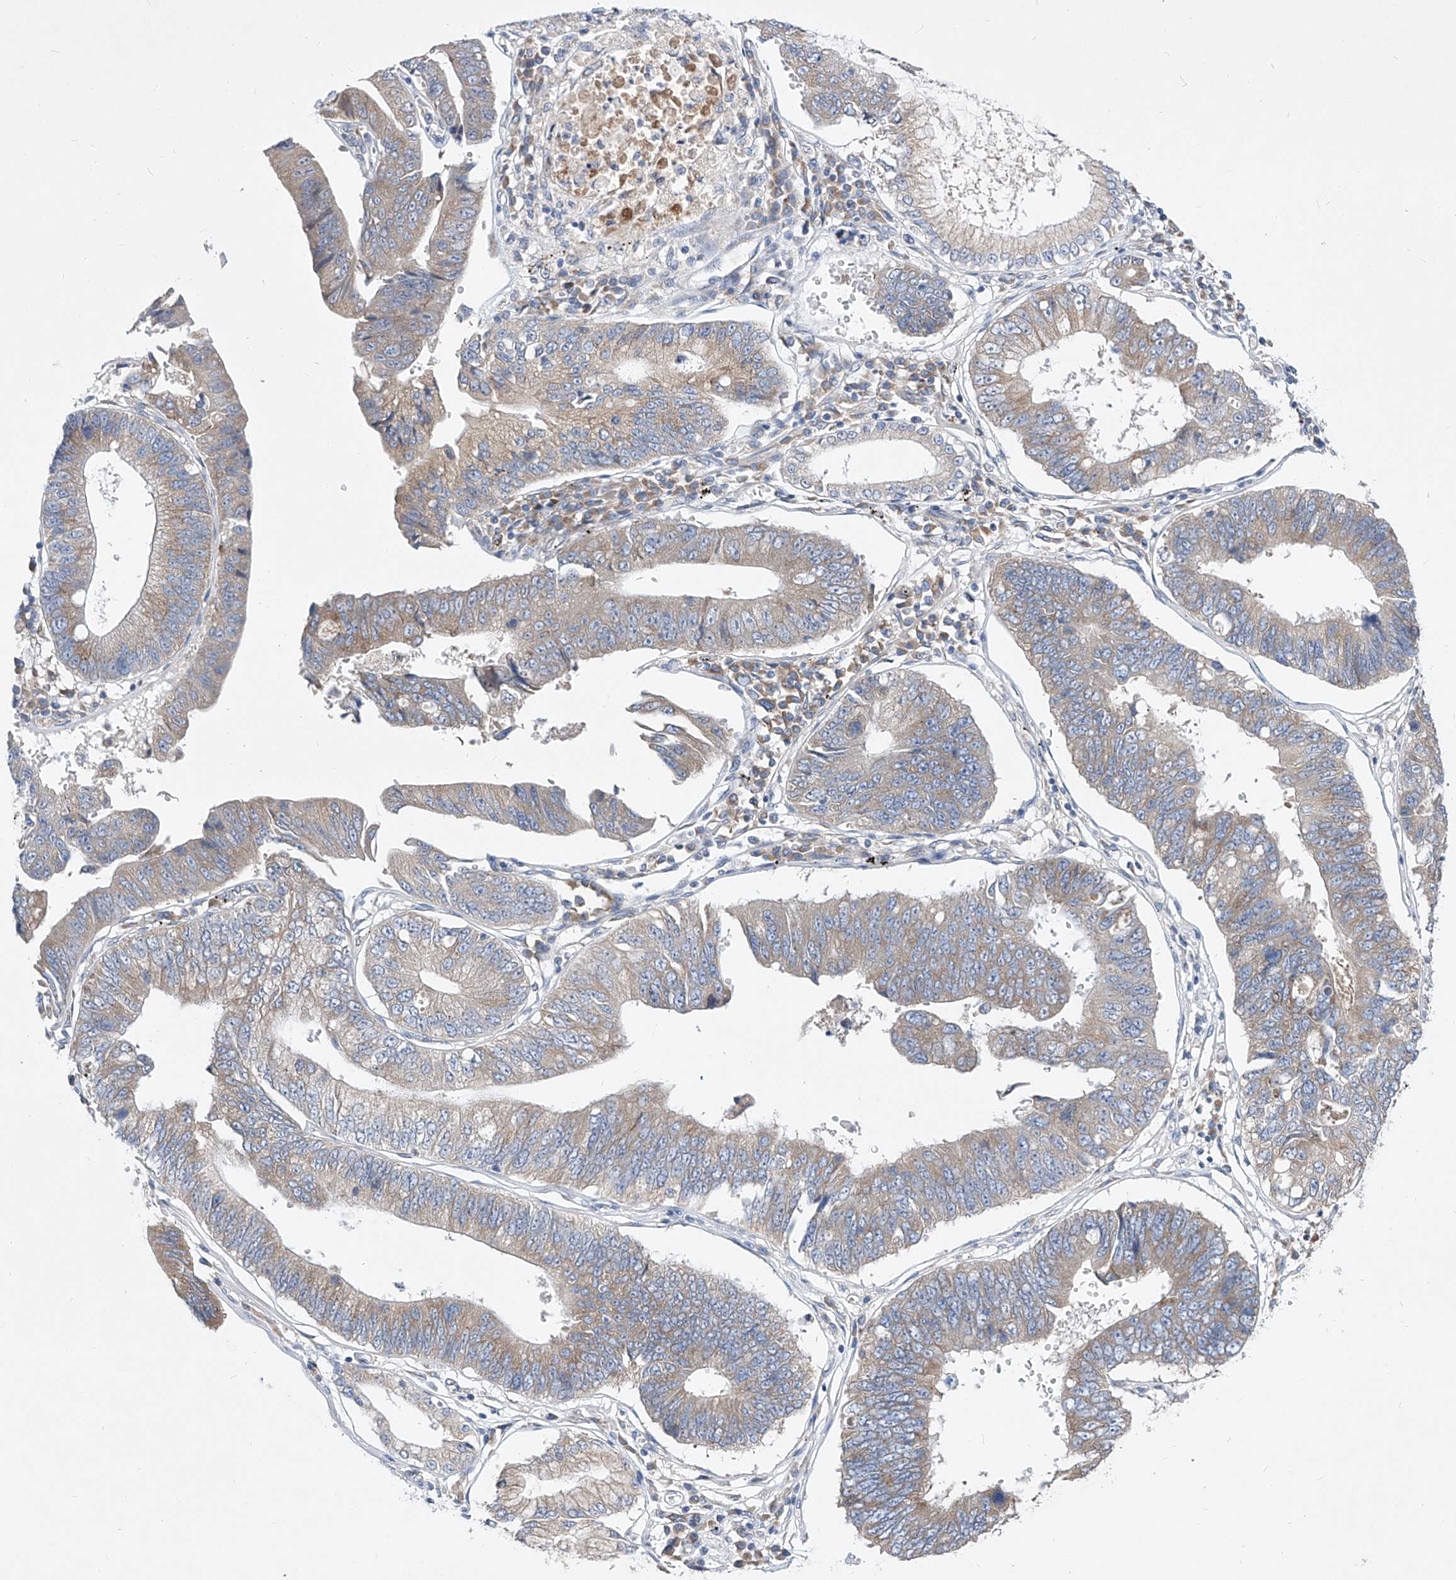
{"staining": {"intensity": "weak", "quantity": "25%-75%", "location": "cytoplasmic/membranous"}, "tissue": "stomach cancer", "cell_type": "Tumor cells", "image_type": "cancer", "snomed": [{"axis": "morphology", "description": "Adenocarcinoma, NOS"}, {"axis": "topography", "description": "Stomach"}], "caption": "Protein expression analysis of human stomach cancer reveals weak cytoplasmic/membranous staining in about 25%-75% of tumor cells.", "gene": "UFL1", "patient": {"sex": "male", "age": 59}}